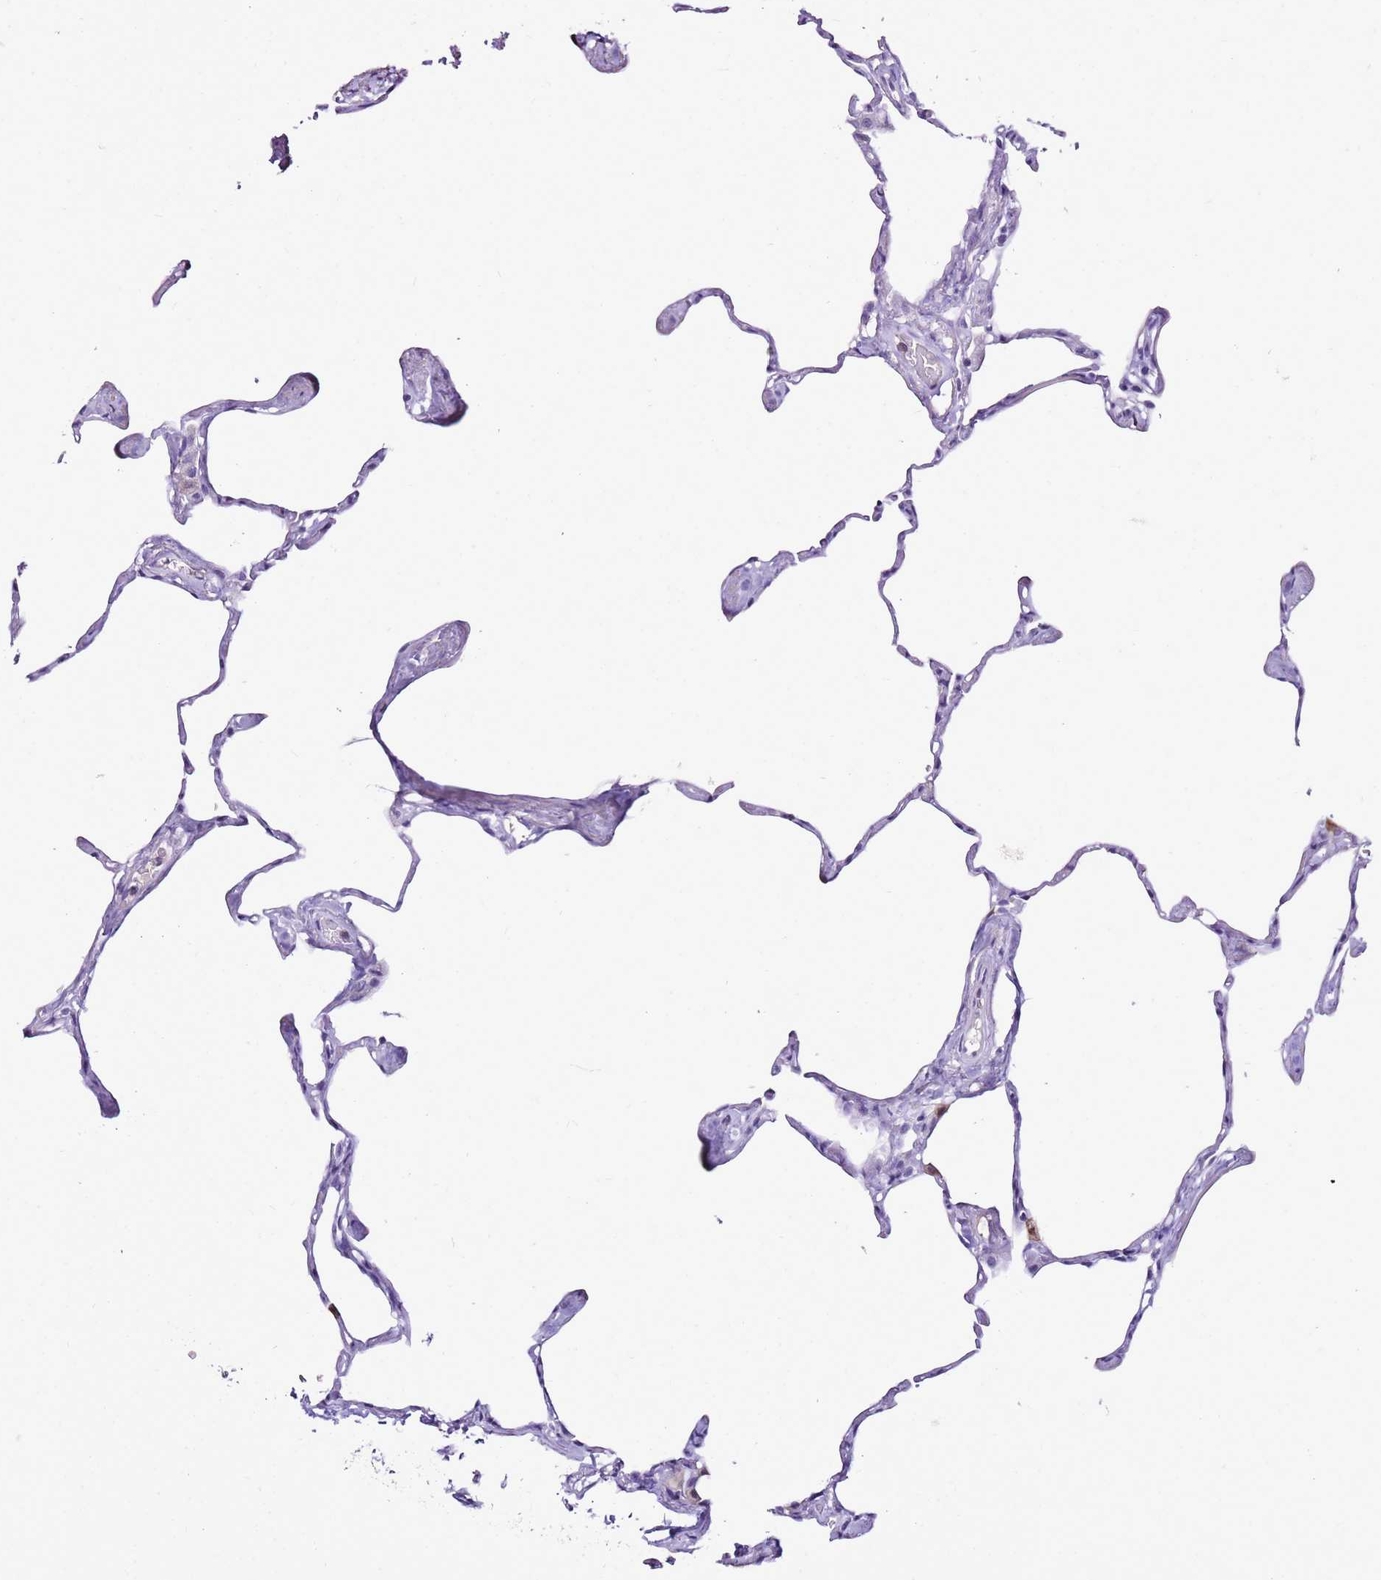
{"staining": {"intensity": "negative", "quantity": "none", "location": "none"}, "tissue": "lung", "cell_type": "Alveolar cells", "image_type": "normal", "snomed": [{"axis": "morphology", "description": "Normal tissue, NOS"}, {"axis": "topography", "description": "Lung"}], "caption": "Alveolar cells show no significant protein expression in unremarkable lung.", "gene": "SPC25", "patient": {"sex": "male", "age": 65}}